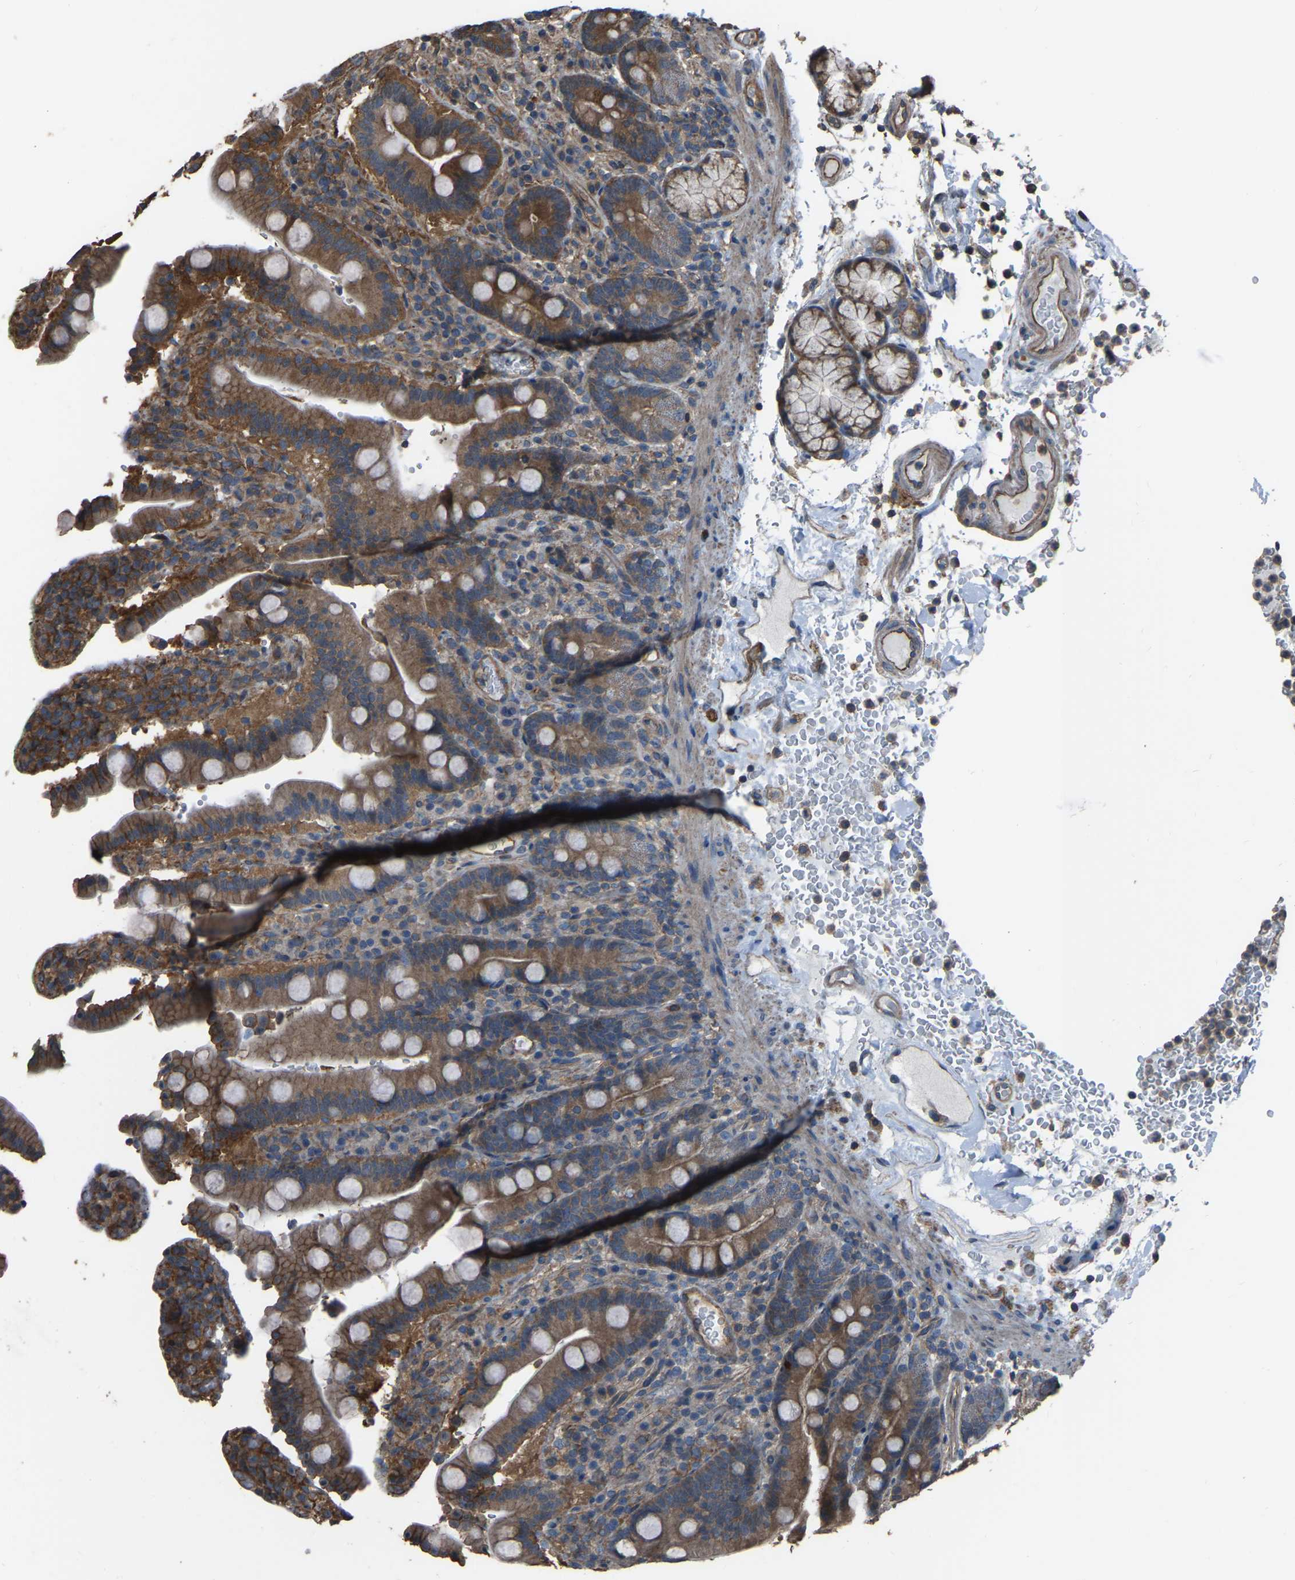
{"staining": {"intensity": "moderate", "quantity": ">75%", "location": "cytoplasmic/membranous"}, "tissue": "duodenum", "cell_type": "Glandular cells", "image_type": "normal", "snomed": [{"axis": "morphology", "description": "Normal tissue, NOS"}, {"axis": "topography", "description": "Small intestine, NOS"}], "caption": "High-magnification brightfield microscopy of unremarkable duodenum stained with DAB (3,3'-diaminobenzidine) (brown) and counterstained with hematoxylin (blue). glandular cells exhibit moderate cytoplasmic/membranous staining is present in about>75% of cells.", "gene": "SLC4A2", "patient": {"sex": "female", "age": 71}}